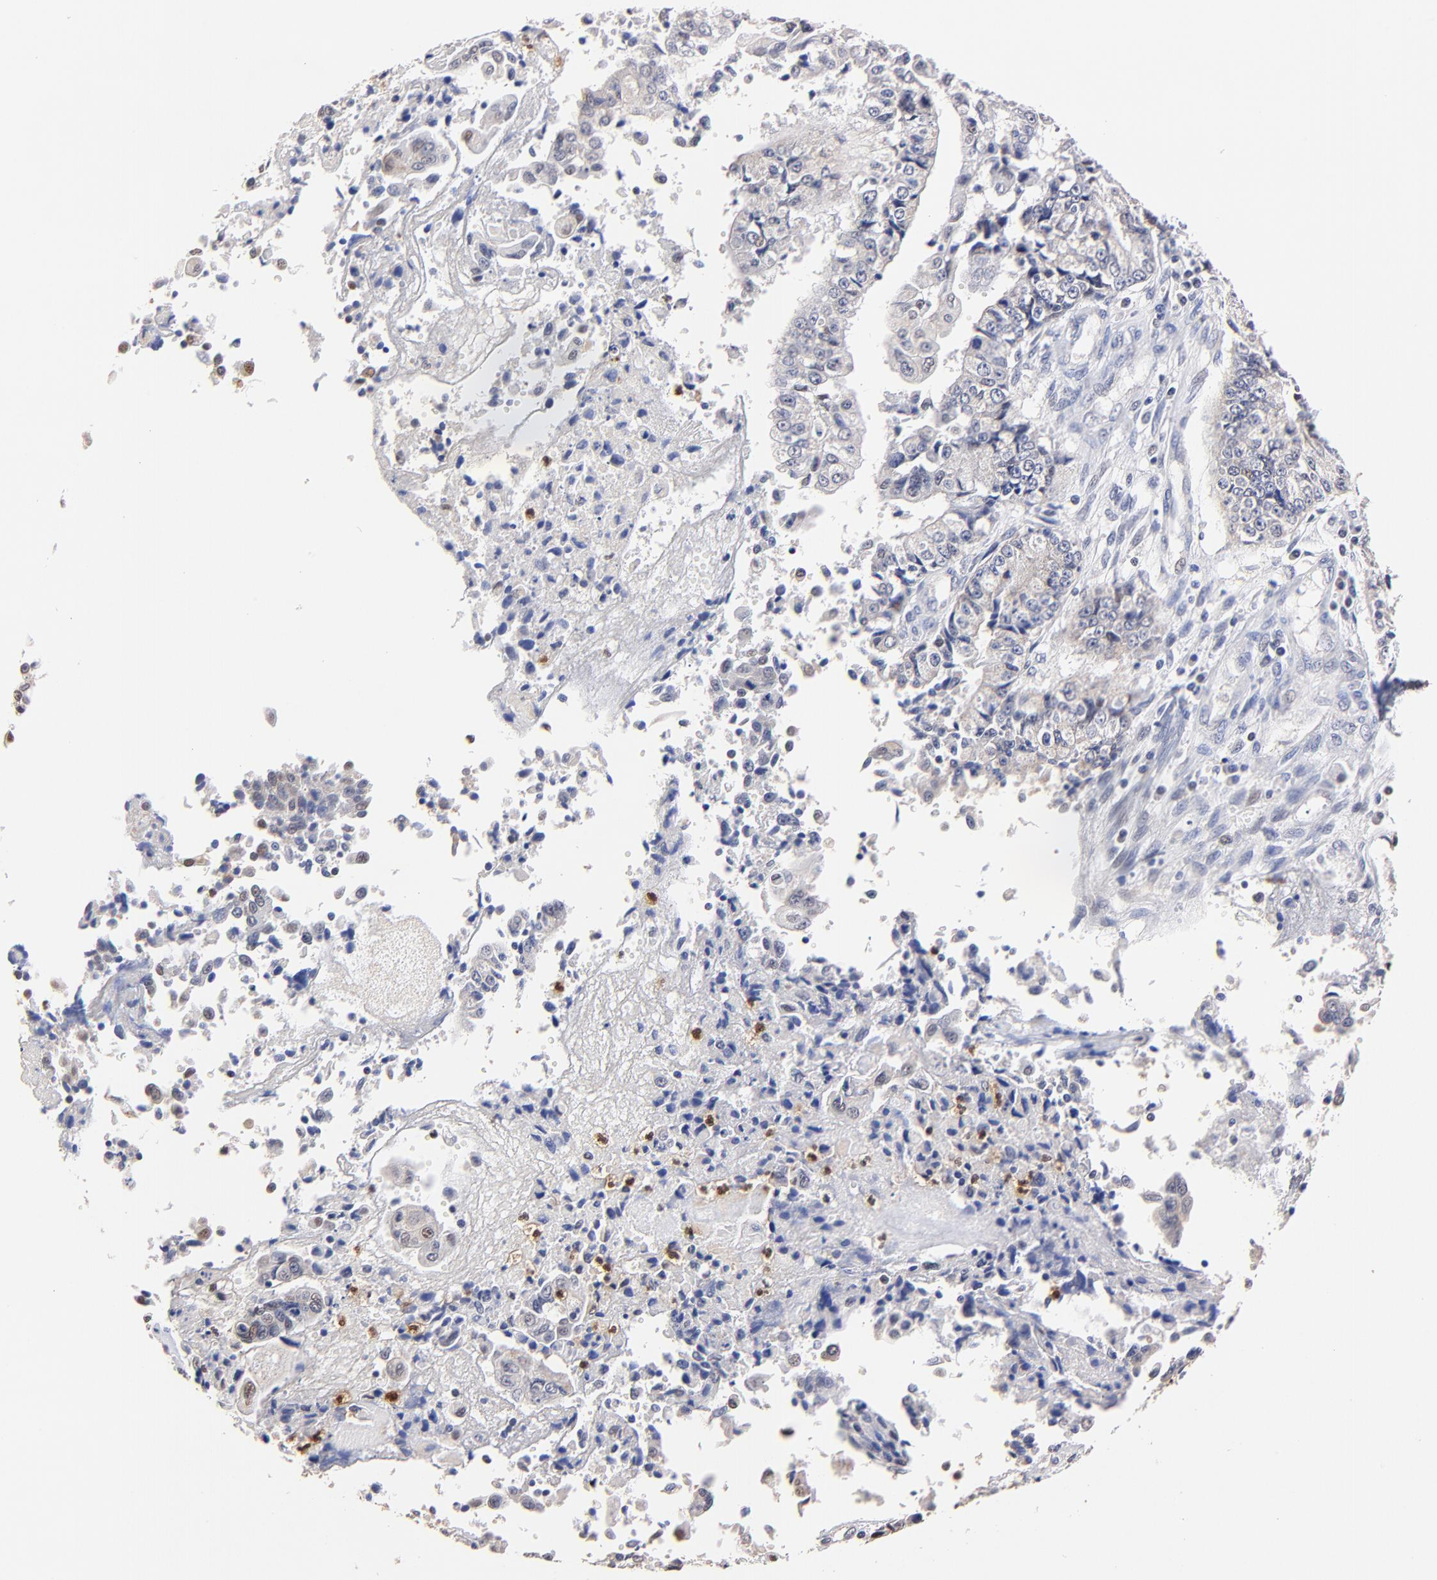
{"staining": {"intensity": "weak", "quantity": "<25%", "location": "nuclear"}, "tissue": "endometrial cancer", "cell_type": "Tumor cells", "image_type": "cancer", "snomed": [{"axis": "morphology", "description": "Adenocarcinoma, NOS"}, {"axis": "topography", "description": "Endometrium"}], "caption": "The micrograph demonstrates no significant positivity in tumor cells of endometrial cancer (adenocarcinoma).", "gene": "BBOF1", "patient": {"sex": "female", "age": 75}}